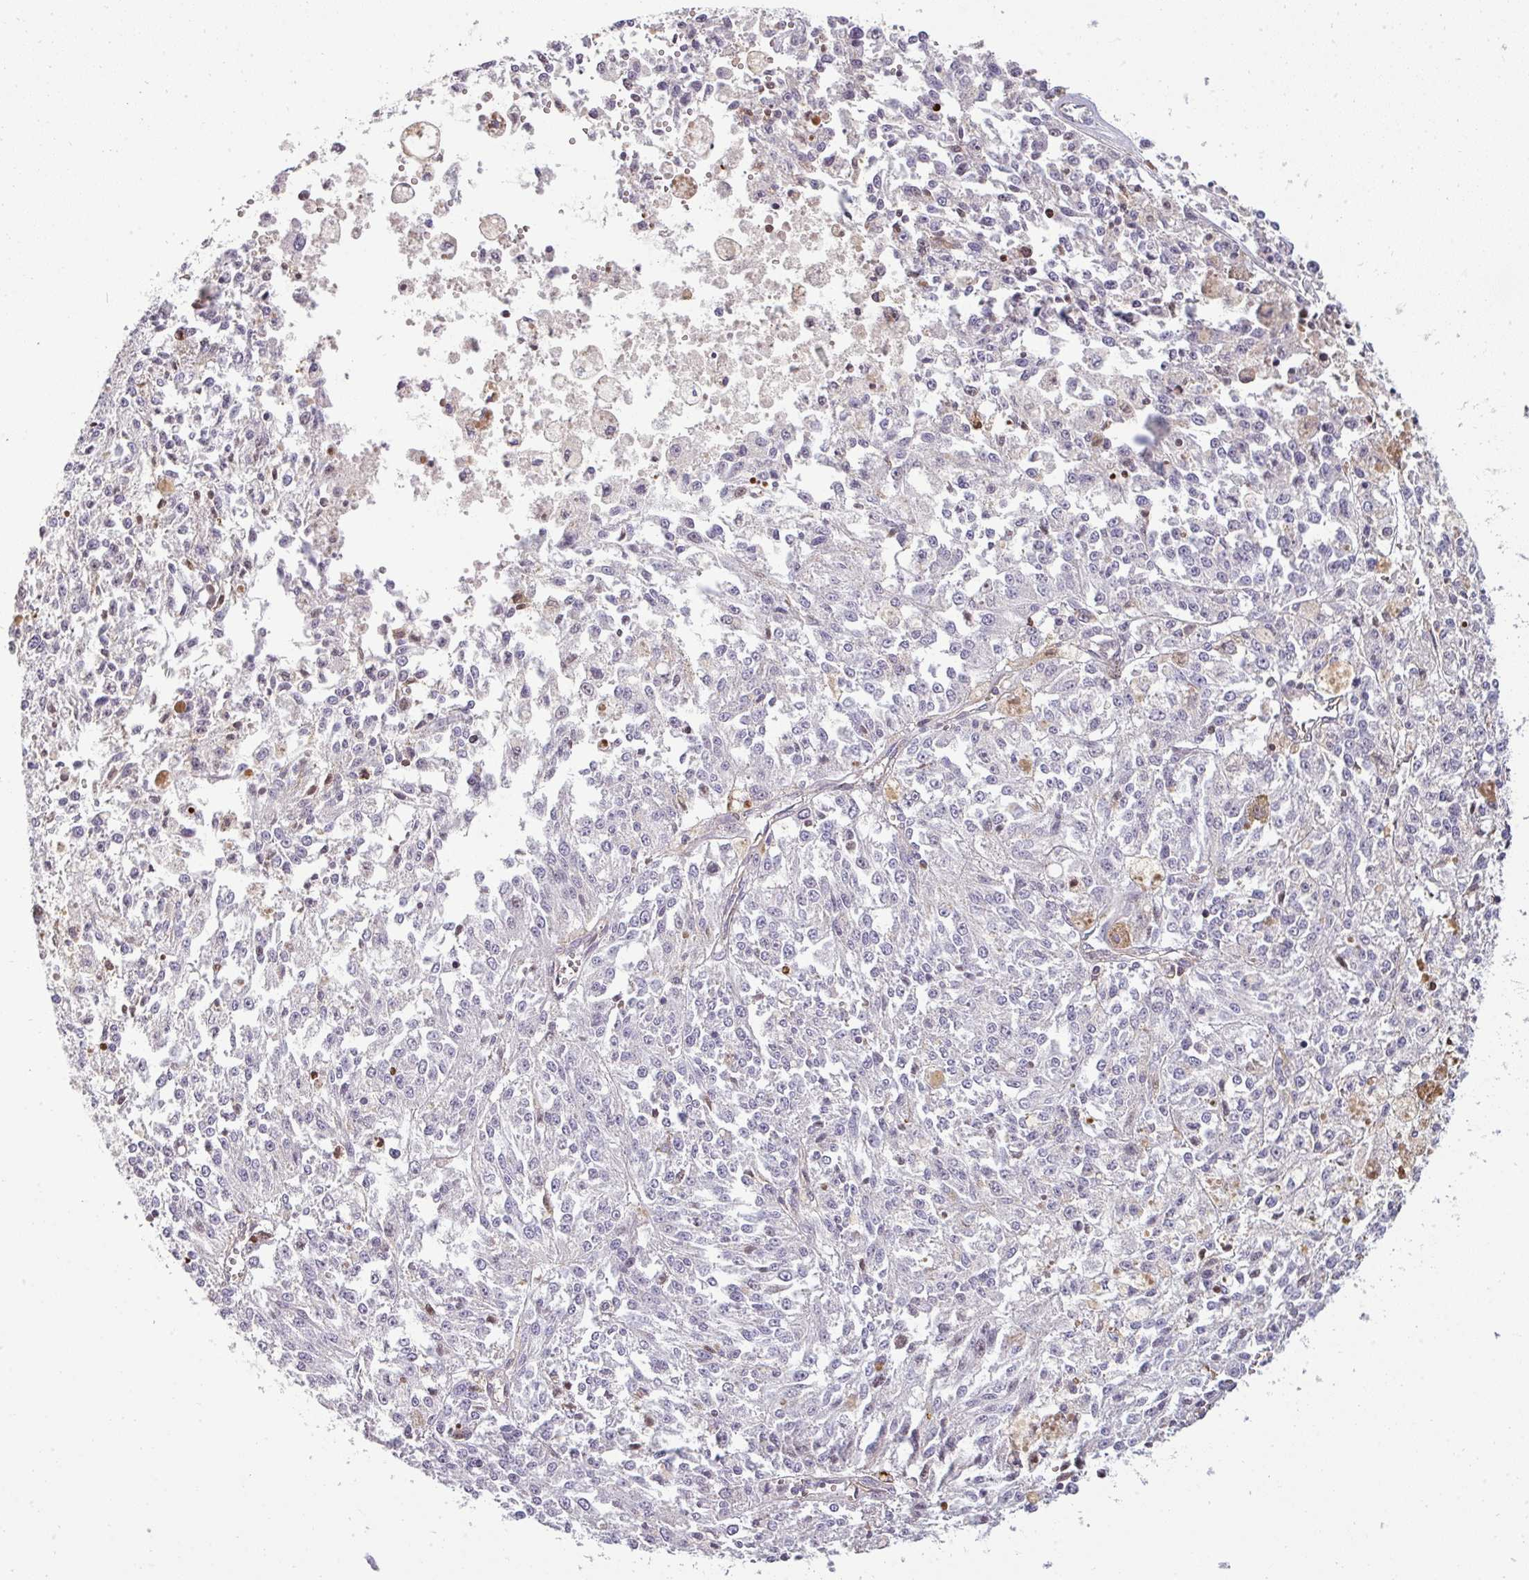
{"staining": {"intensity": "negative", "quantity": "none", "location": "none"}, "tissue": "melanoma", "cell_type": "Tumor cells", "image_type": "cancer", "snomed": [{"axis": "morphology", "description": "Malignant melanoma, NOS"}, {"axis": "topography", "description": "Skin"}], "caption": "Image shows no significant protein staining in tumor cells of malignant melanoma.", "gene": "ZNF835", "patient": {"sex": "female", "age": 64}}